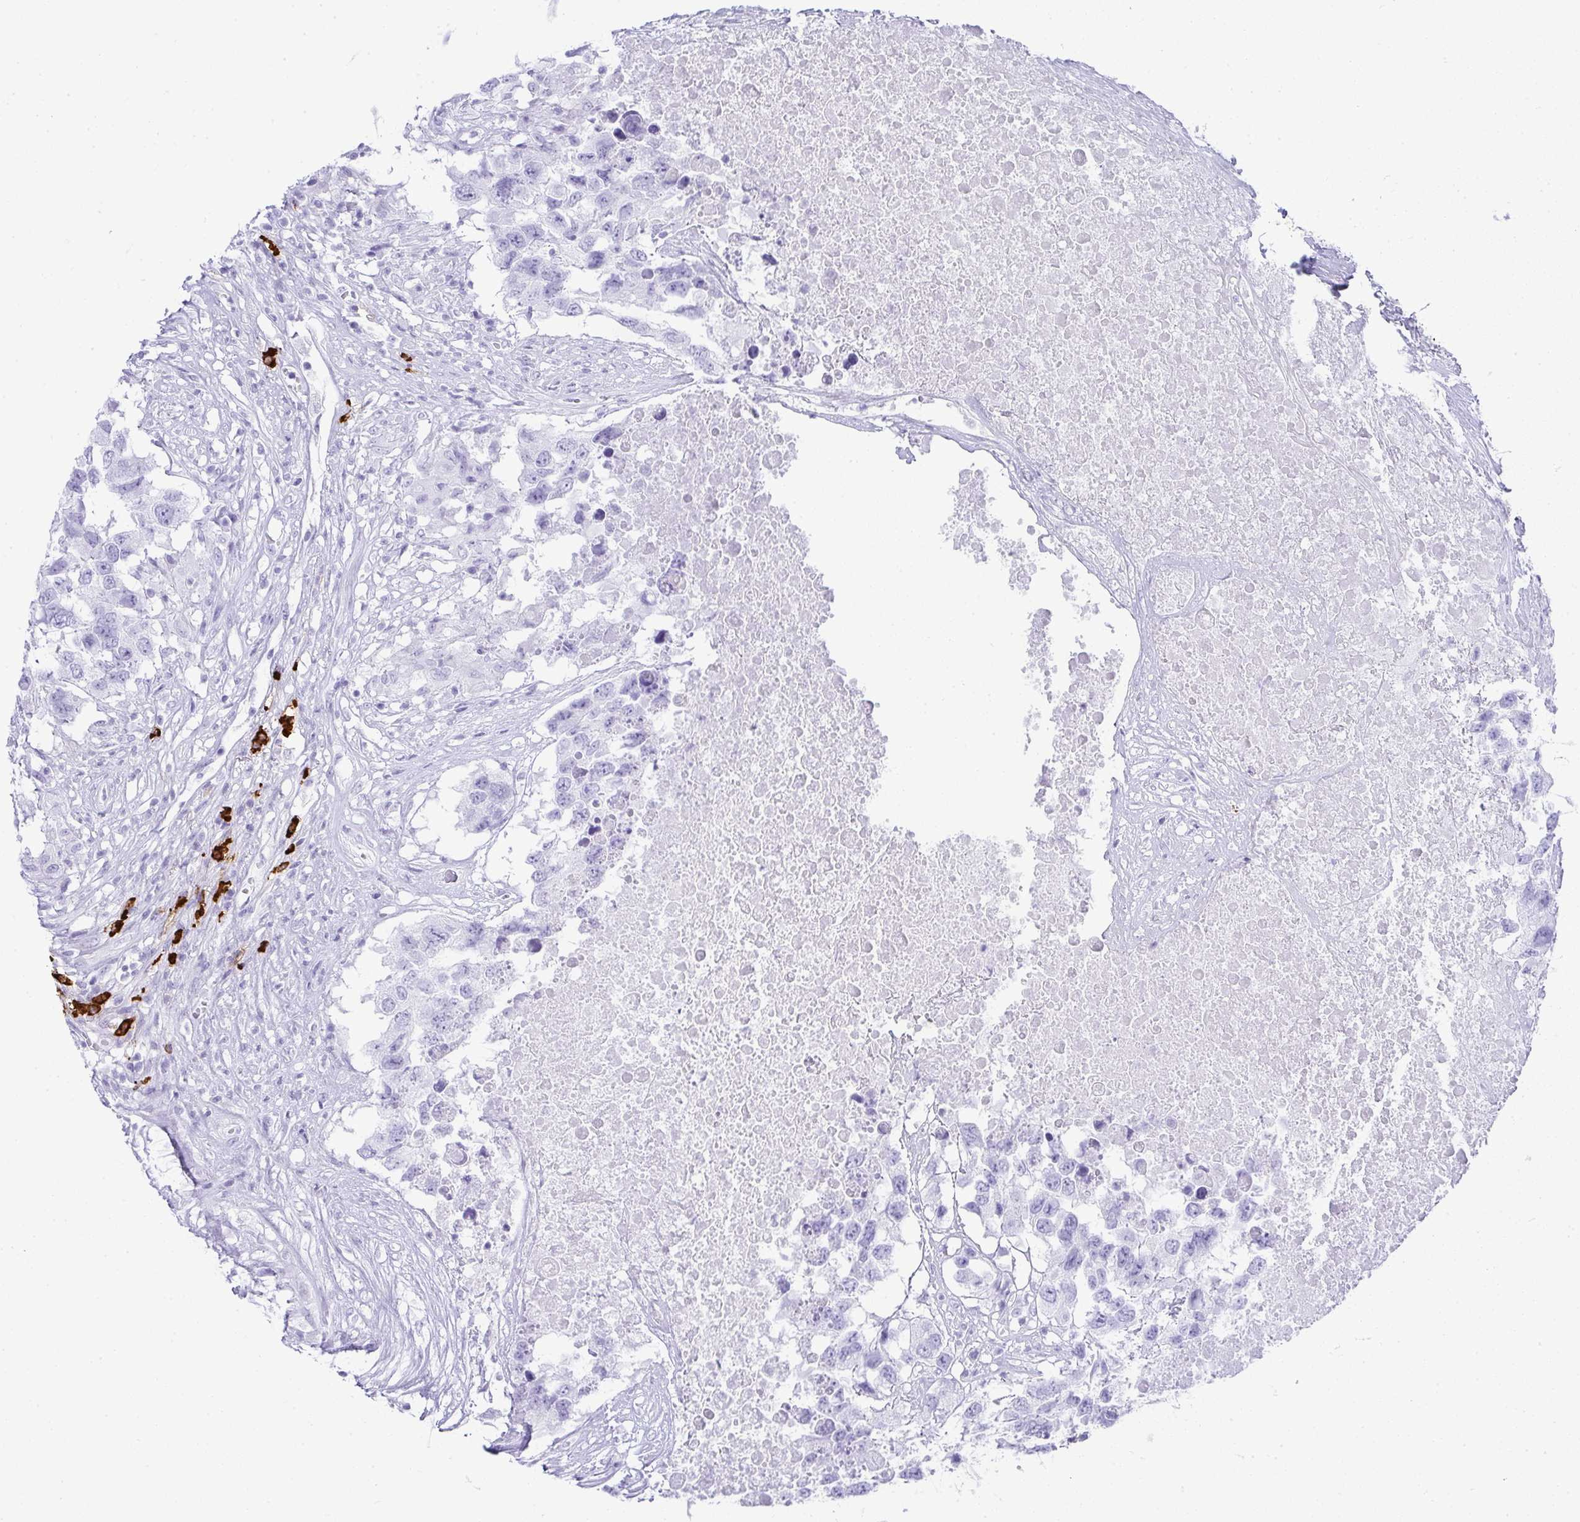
{"staining": {"intensity": "negative", "quantity": "none", "location": "none"}, "tissue": "testis cancer", "cell_type": "Tumor cells", "image_type": "cancer", "snomed": [{"axis": "morphology", "description": "Carcinoma, Embryonal, NOS"}, {"axis": "topography", "description": "Testis"}], "caption": "Tumor cells are negative for protein expression in human testis cancer.", "gene": "CDADC1", "patient": {"sex": "male", "age": 83}}